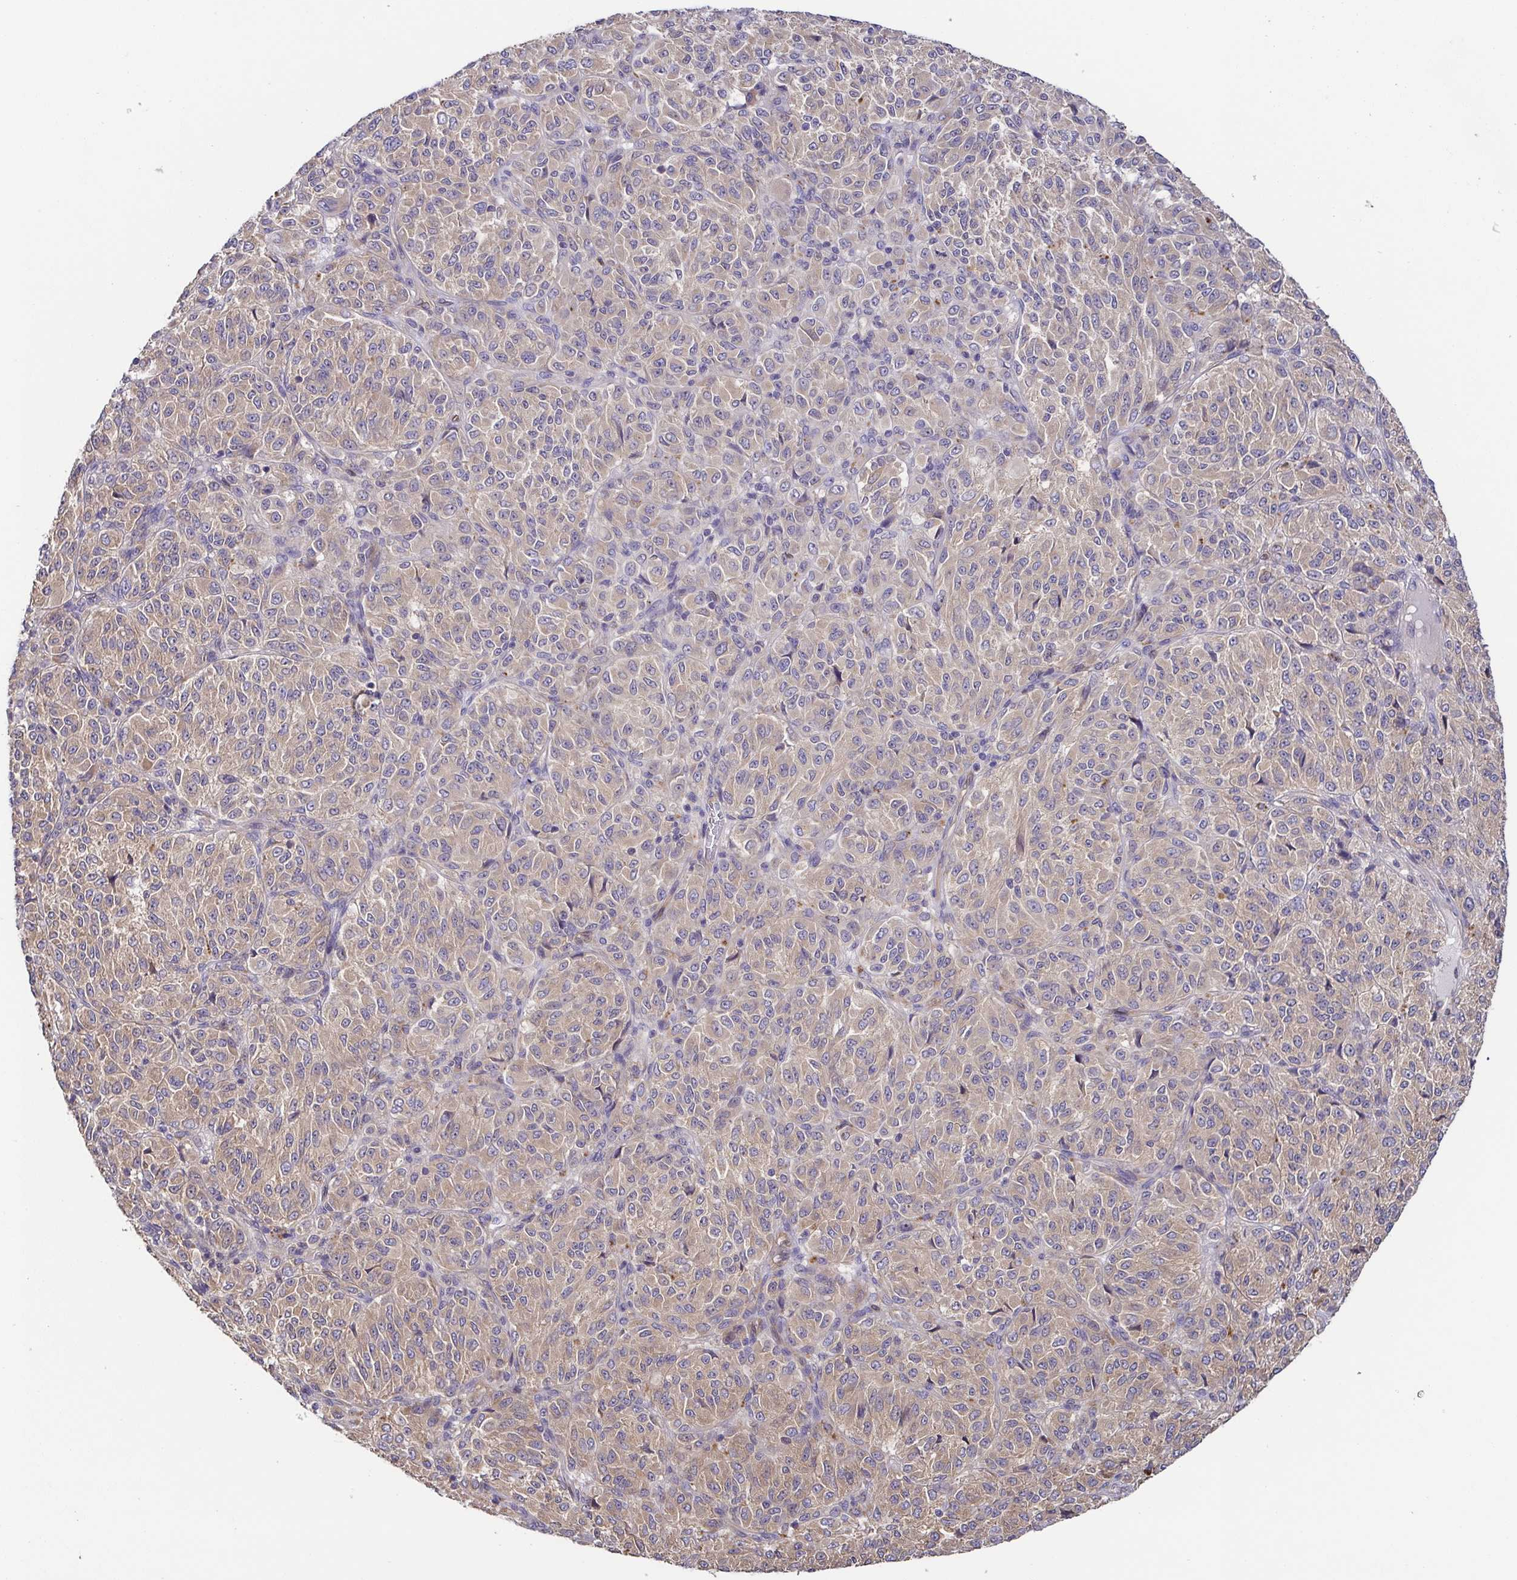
{"staining": {"intensity": "weak", "quantity": "<25%", "location": "cytoplasmic/membranous"}, "tissue": "melanoma", "cell_type": "Tumor cells", "image_type": "cancer", "snomed": [{"axis": "morphology", "description": "Malignant melanoma, Metastatic site"}, {"axis": "topography", "description": "Brain"}], "caption": "Photomicrograph shows no protein staining in tumor cells of melanoma tissue. The staining was performed using DAB to visualize the protein expression in brown, while the nuclei were stained in blue with hematoxylin (Magnification: 20x).", "gene": "EIF3D", "patient": {"sex": "female", "age": 56}}